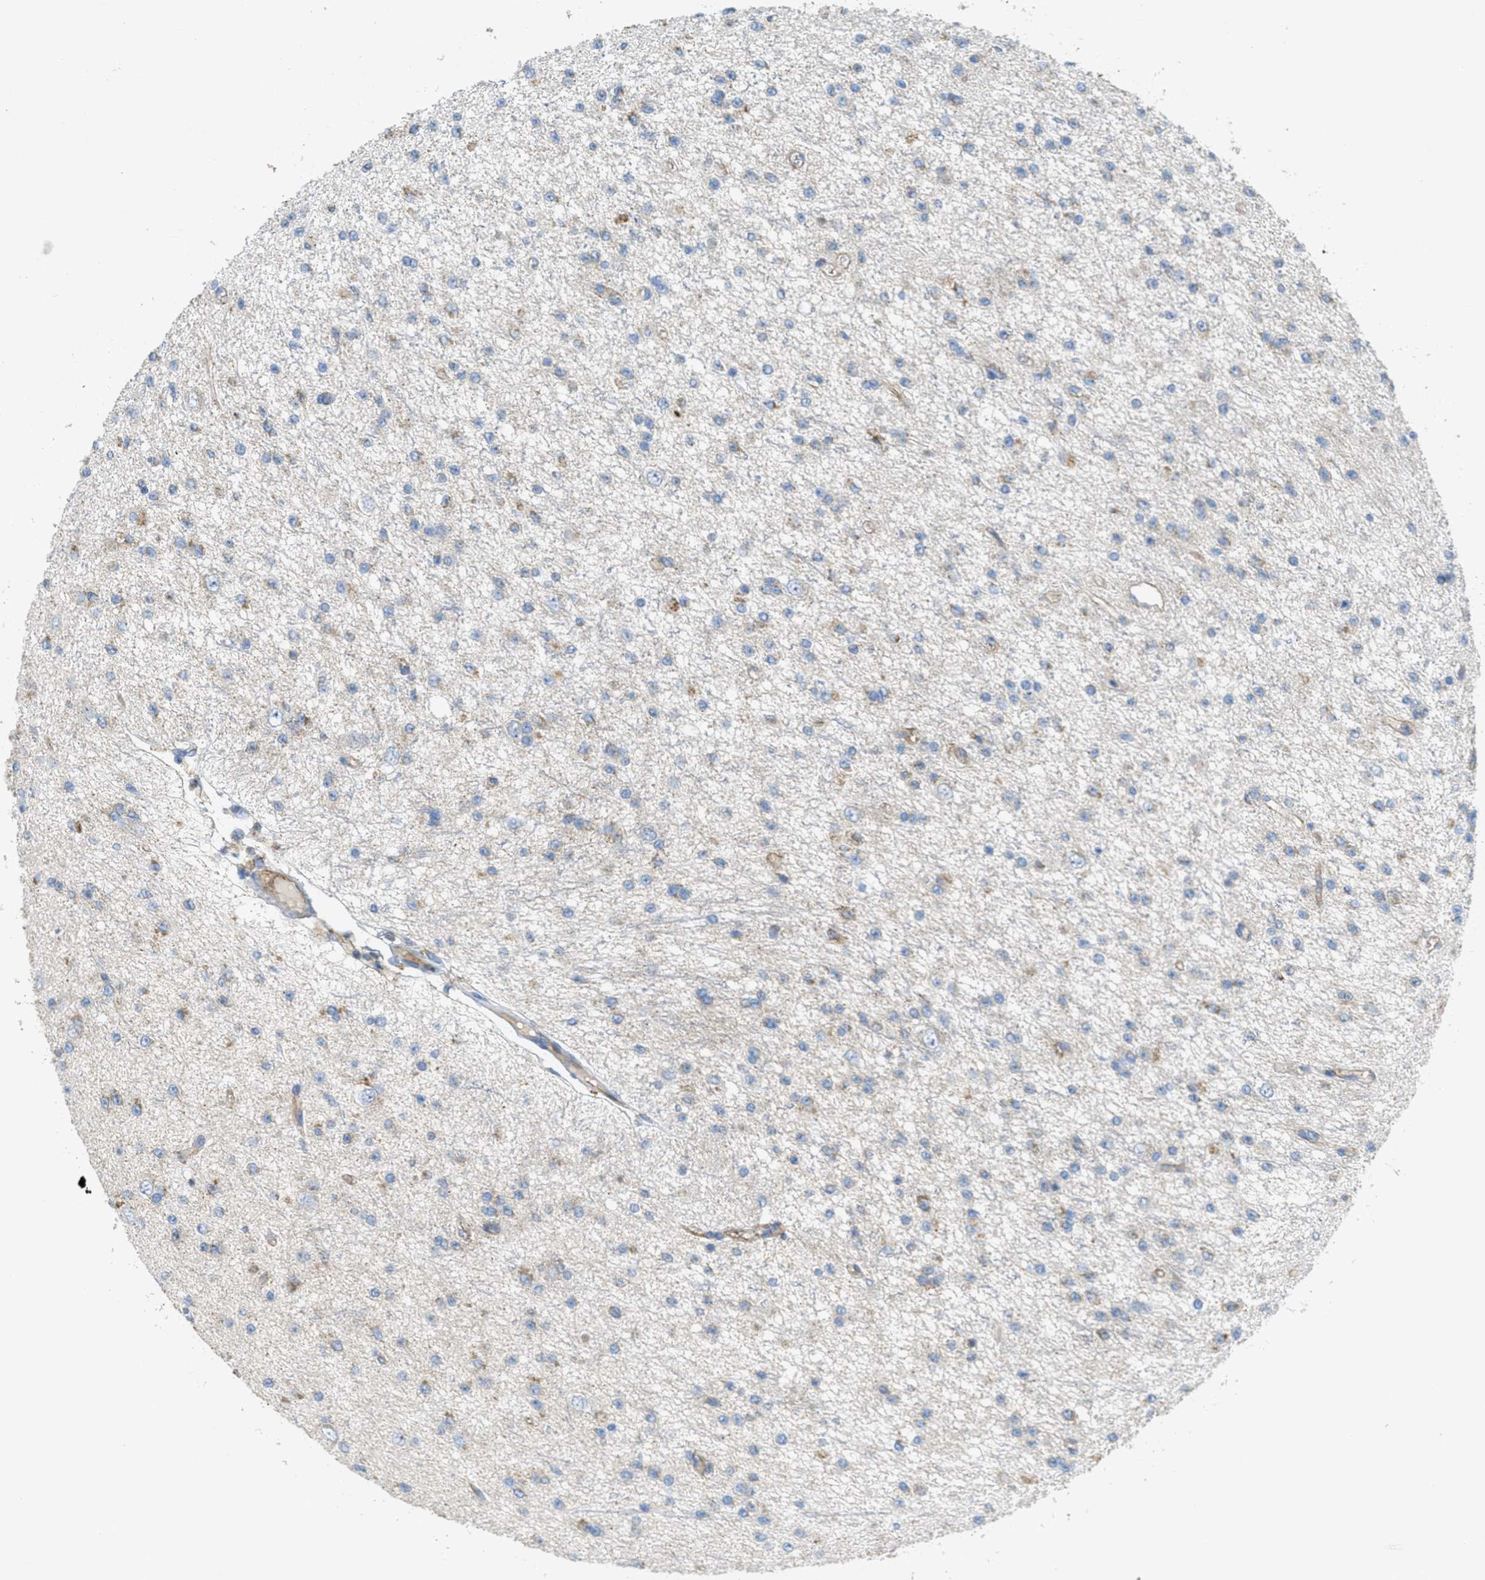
{"staining": {"intensity": "negative", "quantity": "none", "location": "none"}, "tissue": "glioma", "cell_type": "Tumor cells", "image_type": "cancer", "snomed": [{"axis": "morphology", "description": "Glioma, malignant, Low grade"}, {"axis": "topography", "description": "Brain"}], "caption": "A histopathology image of malignant low-grade glioma stained for a protein exhibits no brown staining in tumor cells.", "gene": "BTN3A1", "patient": {"sex": "male", "age": 38}}